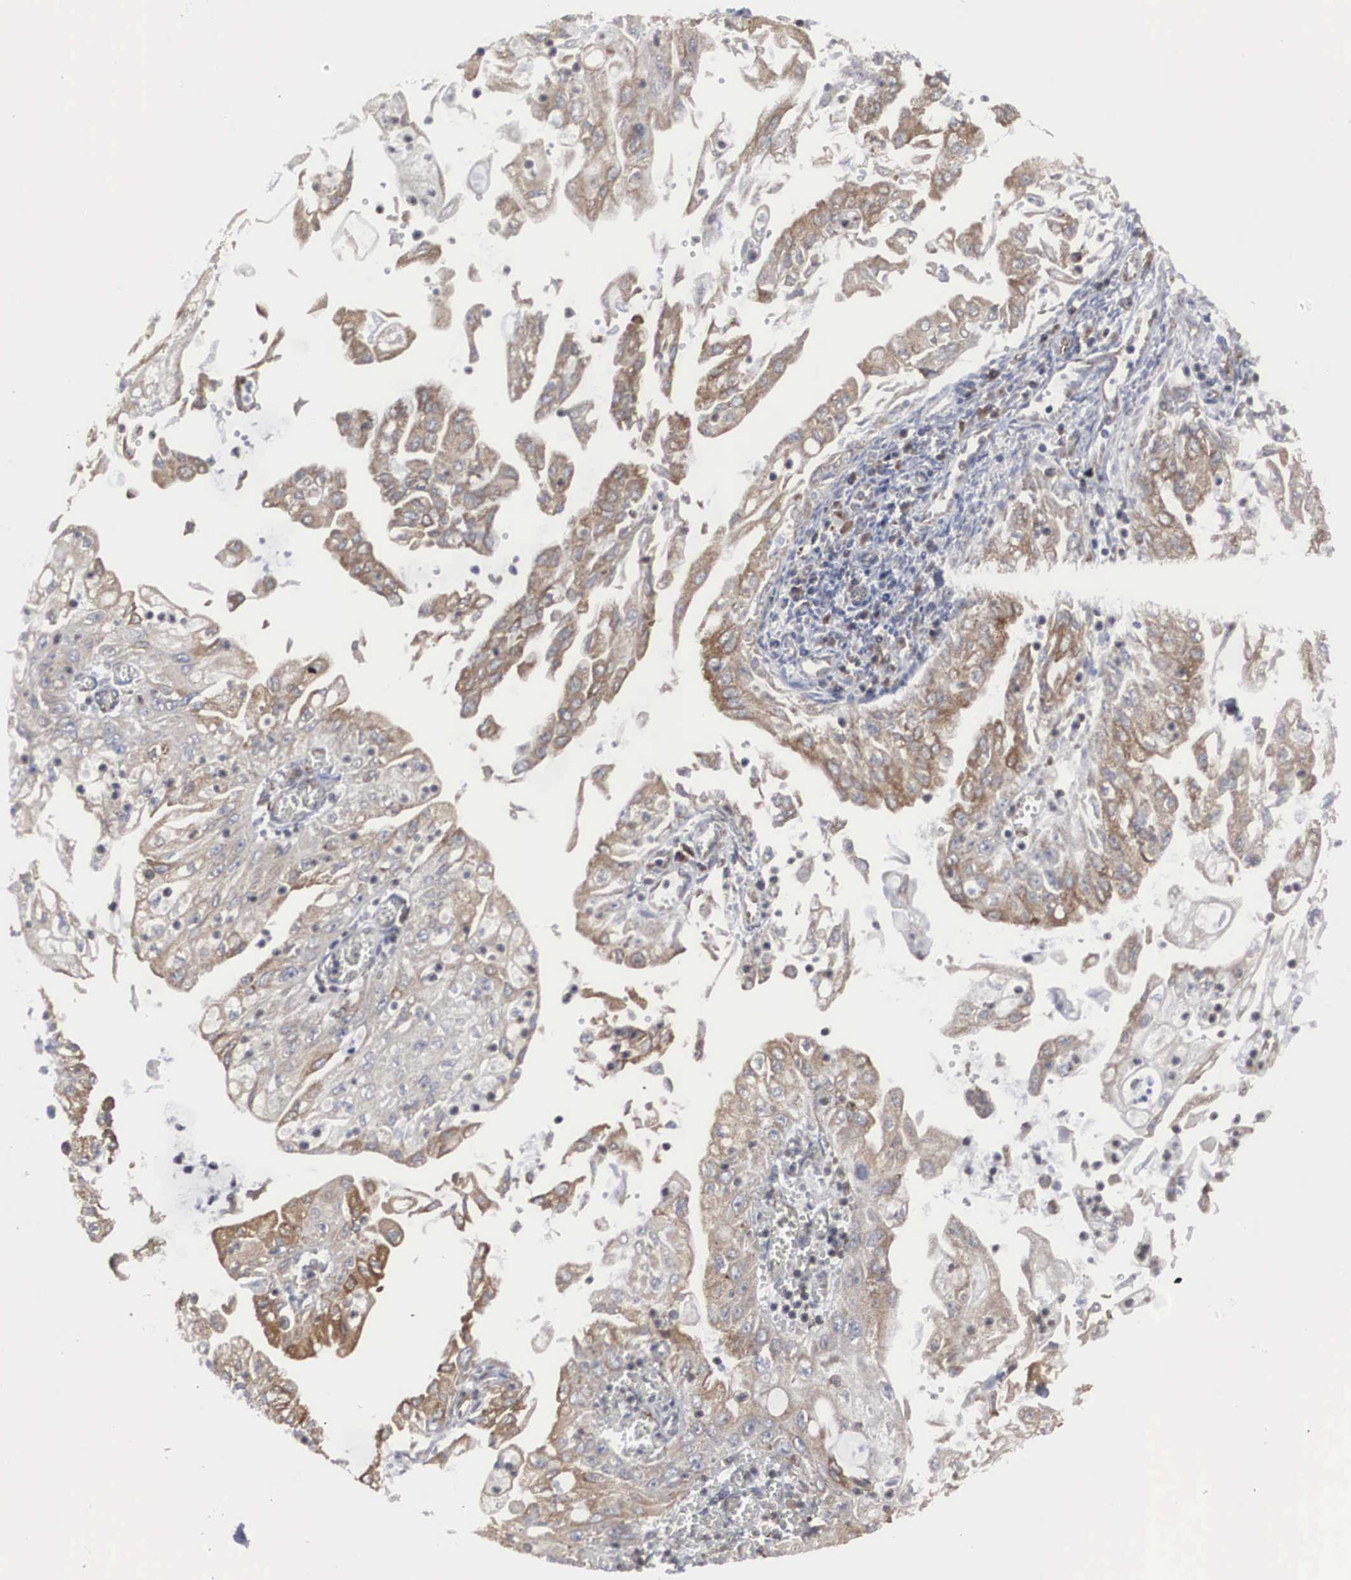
{"staining": {"intensity": "moderate", "quantity": "25%-75%", "location": "cytoplasmic/membranous"}, "tissue": "endometrial cancer", "cell_type": "Tumor cells", "image_type": "cancer", "snomed": [{"axis": "morphology", "description": "Adenocarcinoma, NOS"}, {"axis": "topography", "description": "Endometrium"}], "caption": "Endometrial cancer (adenocarcinoma) was stained to show a protein in brown. There is medium levels of moderate cytoplasmic/membranous staining in about 25%-75% of tumor cells. (DAB (3,3'-diaminobenzidine) IHC with brightfield microscopy, high magnification).", "gene": "MIA2", "patient": {"sex": "female", "age": 75}}